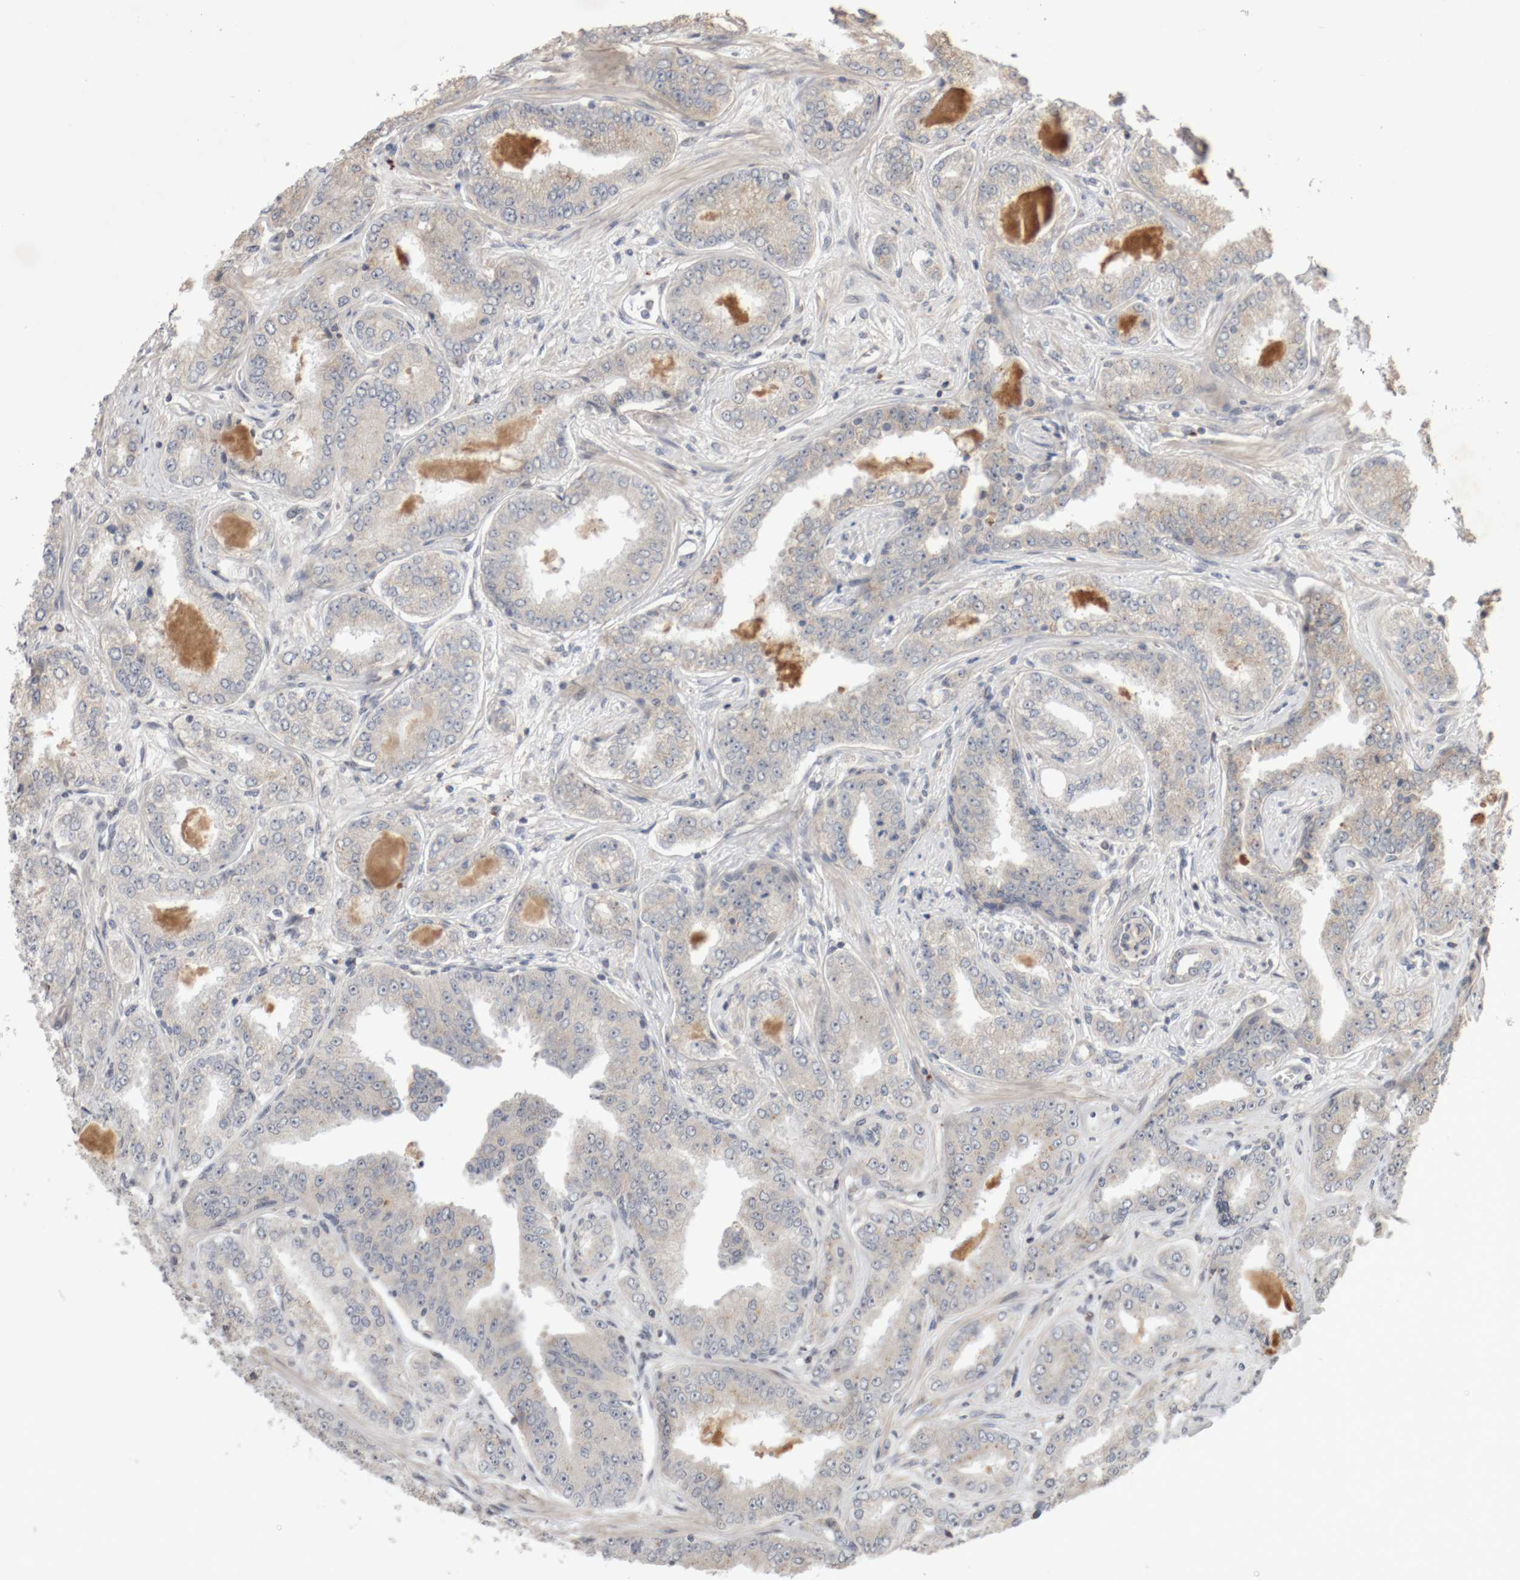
{"staining": {"intensity": "negative", "quantity": "none", "location": "none"}, "tissue": "prostate cancer", "cell_type": "Tumor cells", "image_type": "cancer", "snomed": [{"axis": "morphology", "description": "Adenocarcinoma, High grade"}, {"axis": "topography", "description": "Prostate"}], "caption": "Tumor cells show no significant protein staining in prostate cancer (high-grade adenocarcinoma). Brightfield microscopy of IHC stained with DAB (3,3'-diaminobenzidine) (brown) and hematoxylin (blue), captured at high magnification.", "gene": "DPH7", "patient": {"sex": "male", "age": 71}}